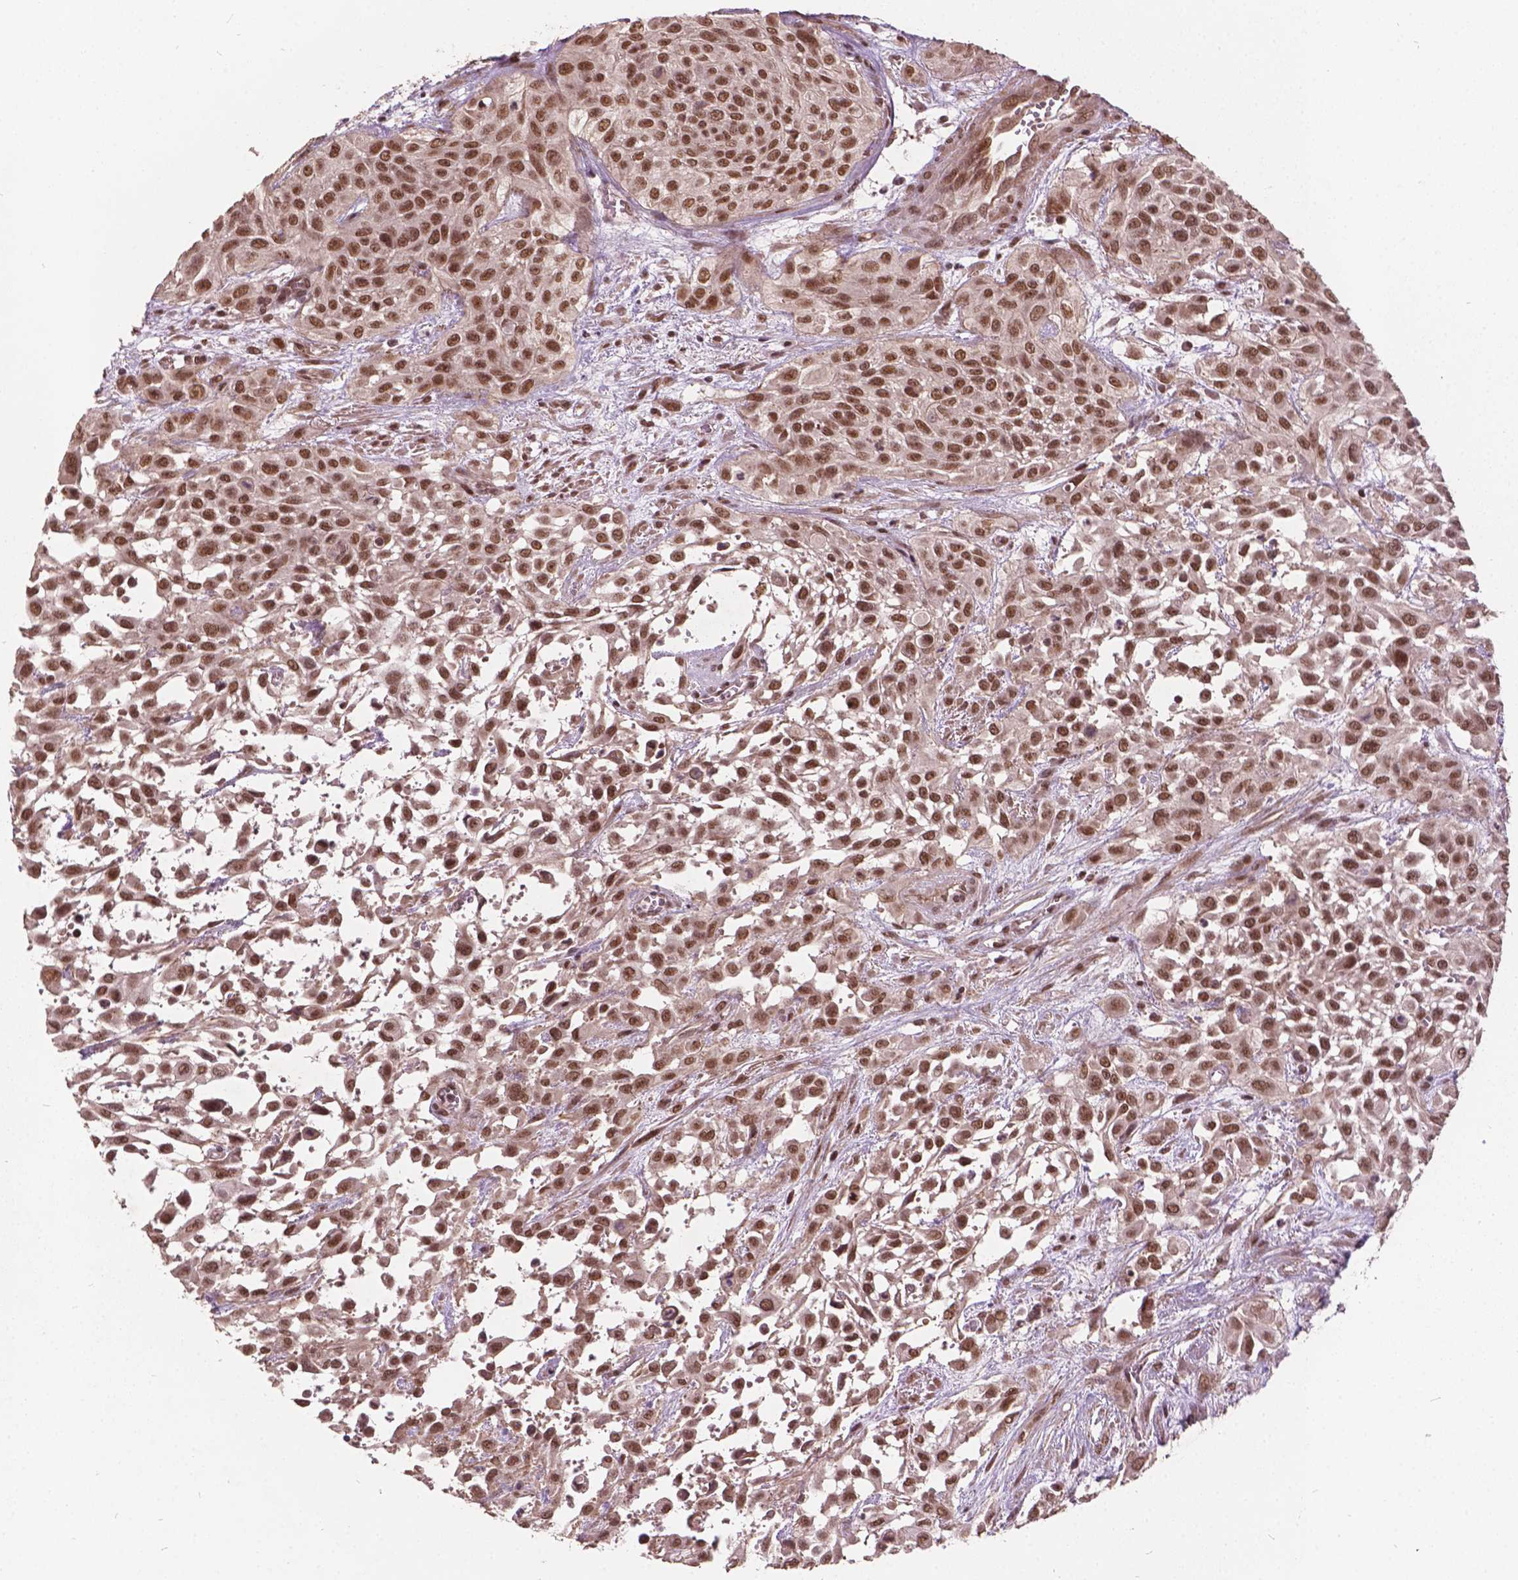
{"staining": {"intensity": "moderate", "quantity": ">75%", "location": "nuclear"}, "tissue": "urothelial cancer", "cell_type": "Tumor cells", "image_type": "cancer", "snomed": [{"axis": "morphology", "description": "Urothelial carcinoma, High grade"}, {"axis": "topography", "description": "Urinary bladder"}], "caption": "Approximately >75% of tumor cells in high-grade urothelial carcinoma display moderate nuclear protein positivity as visualized by brown immunohistochemical staining.", "gene": "GPS2", "patient": {"sex": "male", "age": 57}}